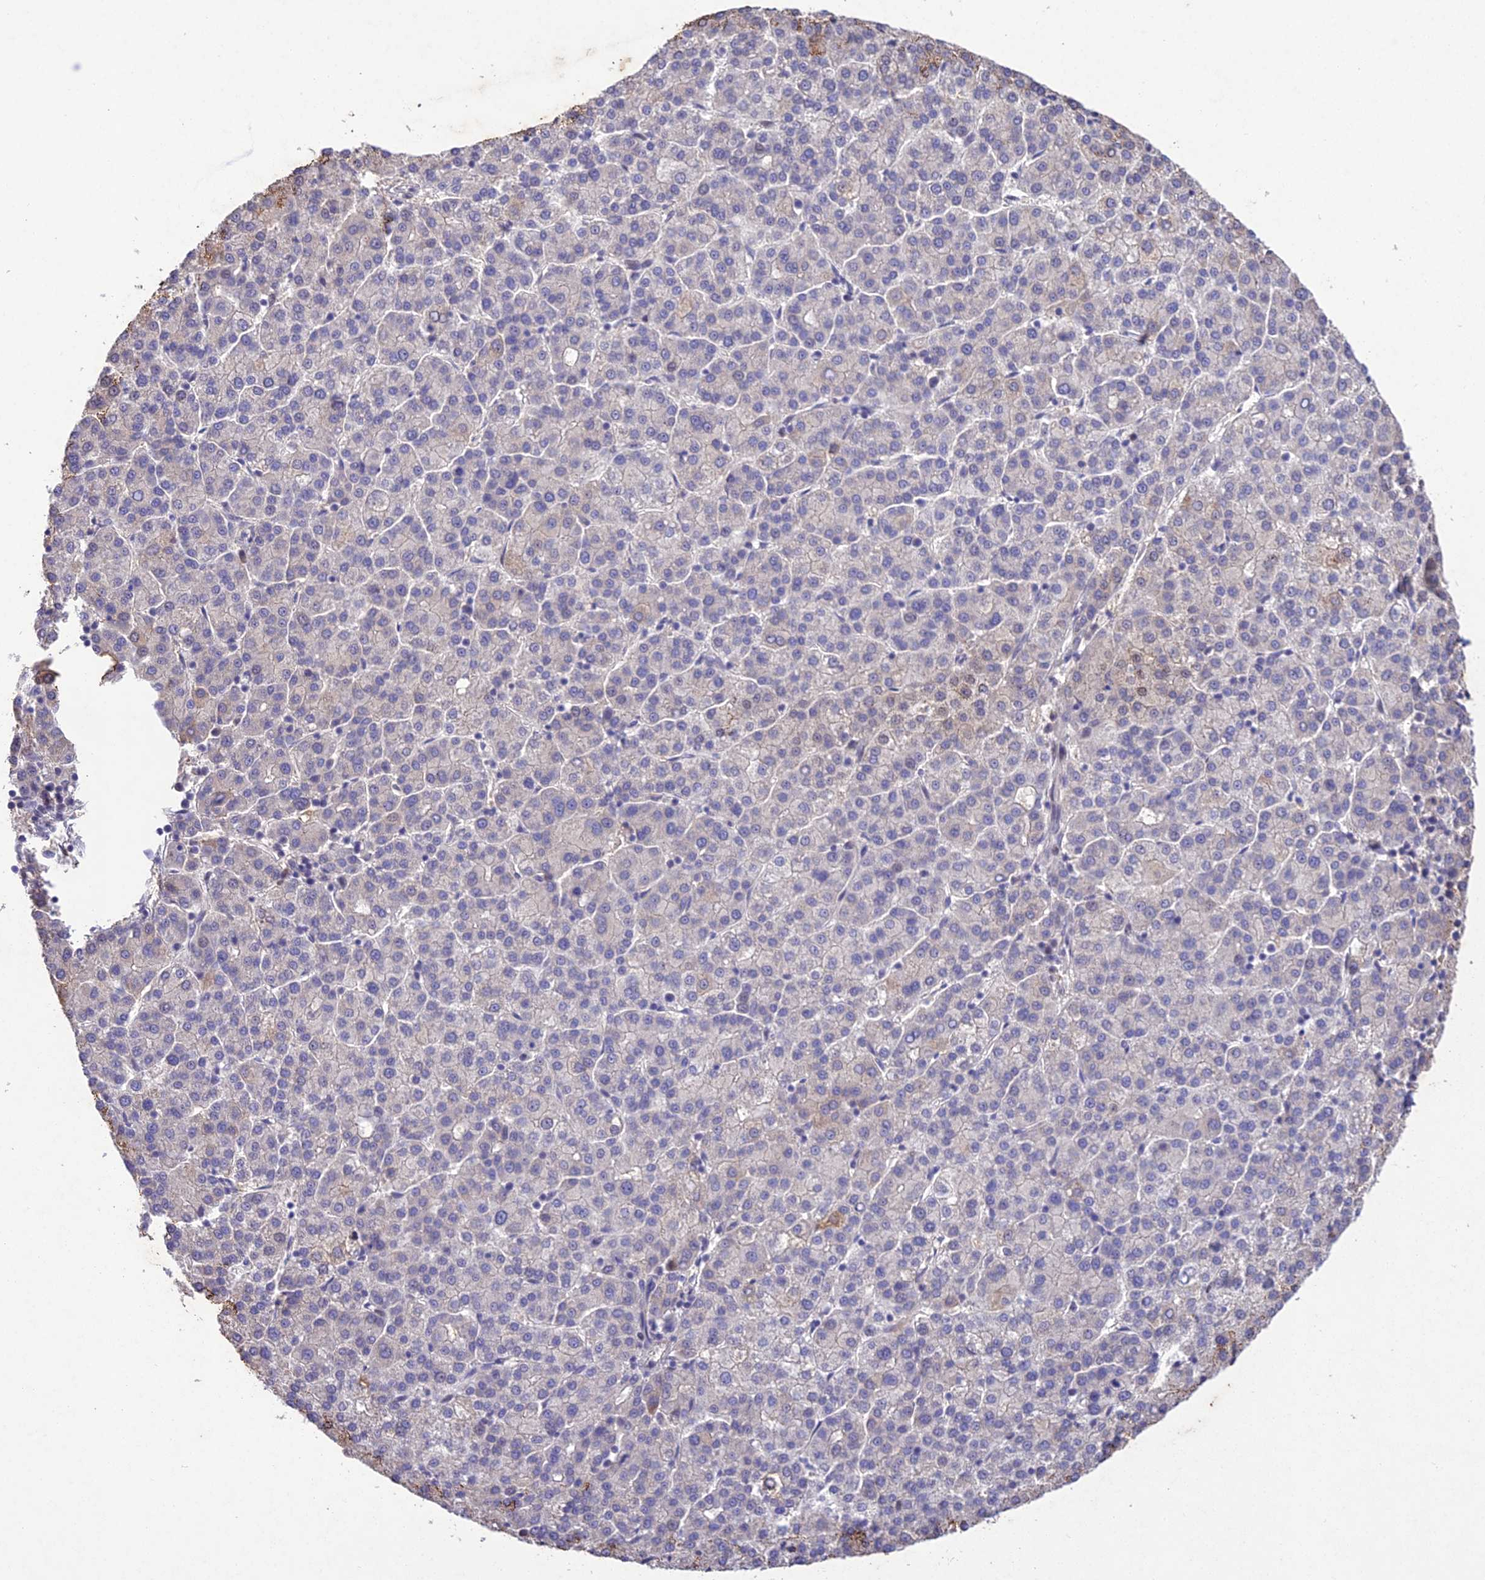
{"staining": {"intensity": "negative", "quantity": "none", "location": "none"}, "tissue": "liver cancer", "cell_type": "Tumor cells", "image_type": "cancer", "snomed": [{"axis": "morphology", "description": "Carcinoma, Hepatocellular, NOS"}, {"axis": "topography", "description": "Liver"}], "caption": "IHC photomicrograph of human hepatocellular carcinoma (liver) stained for a protein (brown), which demonstrates no positivity in tumor cells.", "gene": "ANKRD52", "patient": {"sex": "female", "age": 58}}